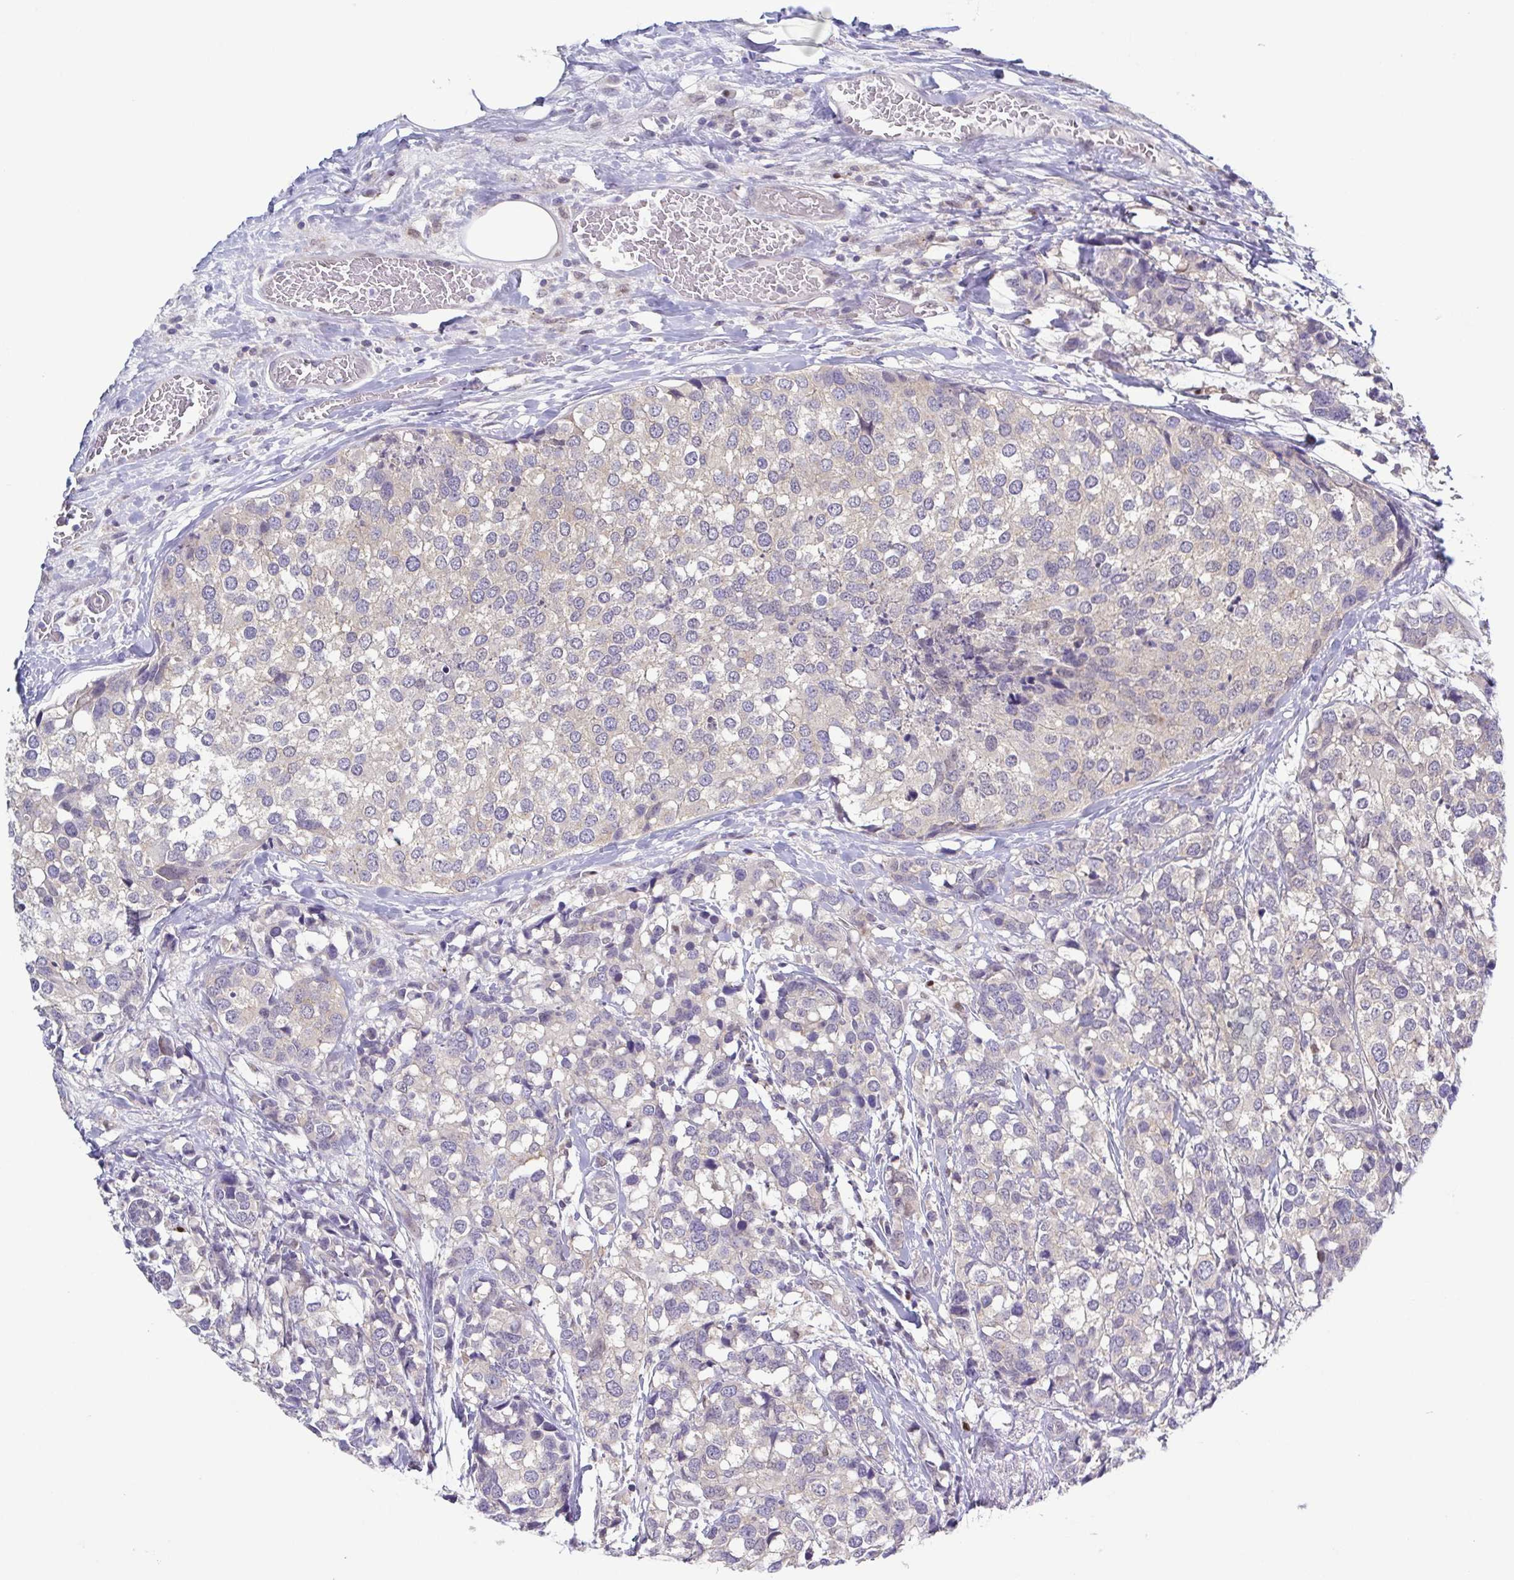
{"staining": {"intensity": "negative", "quantity": "none", "location": "none"}, "tissue": "breast cancer", "cell_type": "Tumor cells", "image_type": "cancer", "snomed": [{"axis": "morphology", "description": "Lobular carcinoma"}, {"axis": "topography", "description": "Breast"}], "caption": "Histopathology image shows no protein positivity in tumor cells of breast lobular carcinoma tissue.", "gene": "UBE2Q1", "patient": {"sex": "female", "age": 59}}